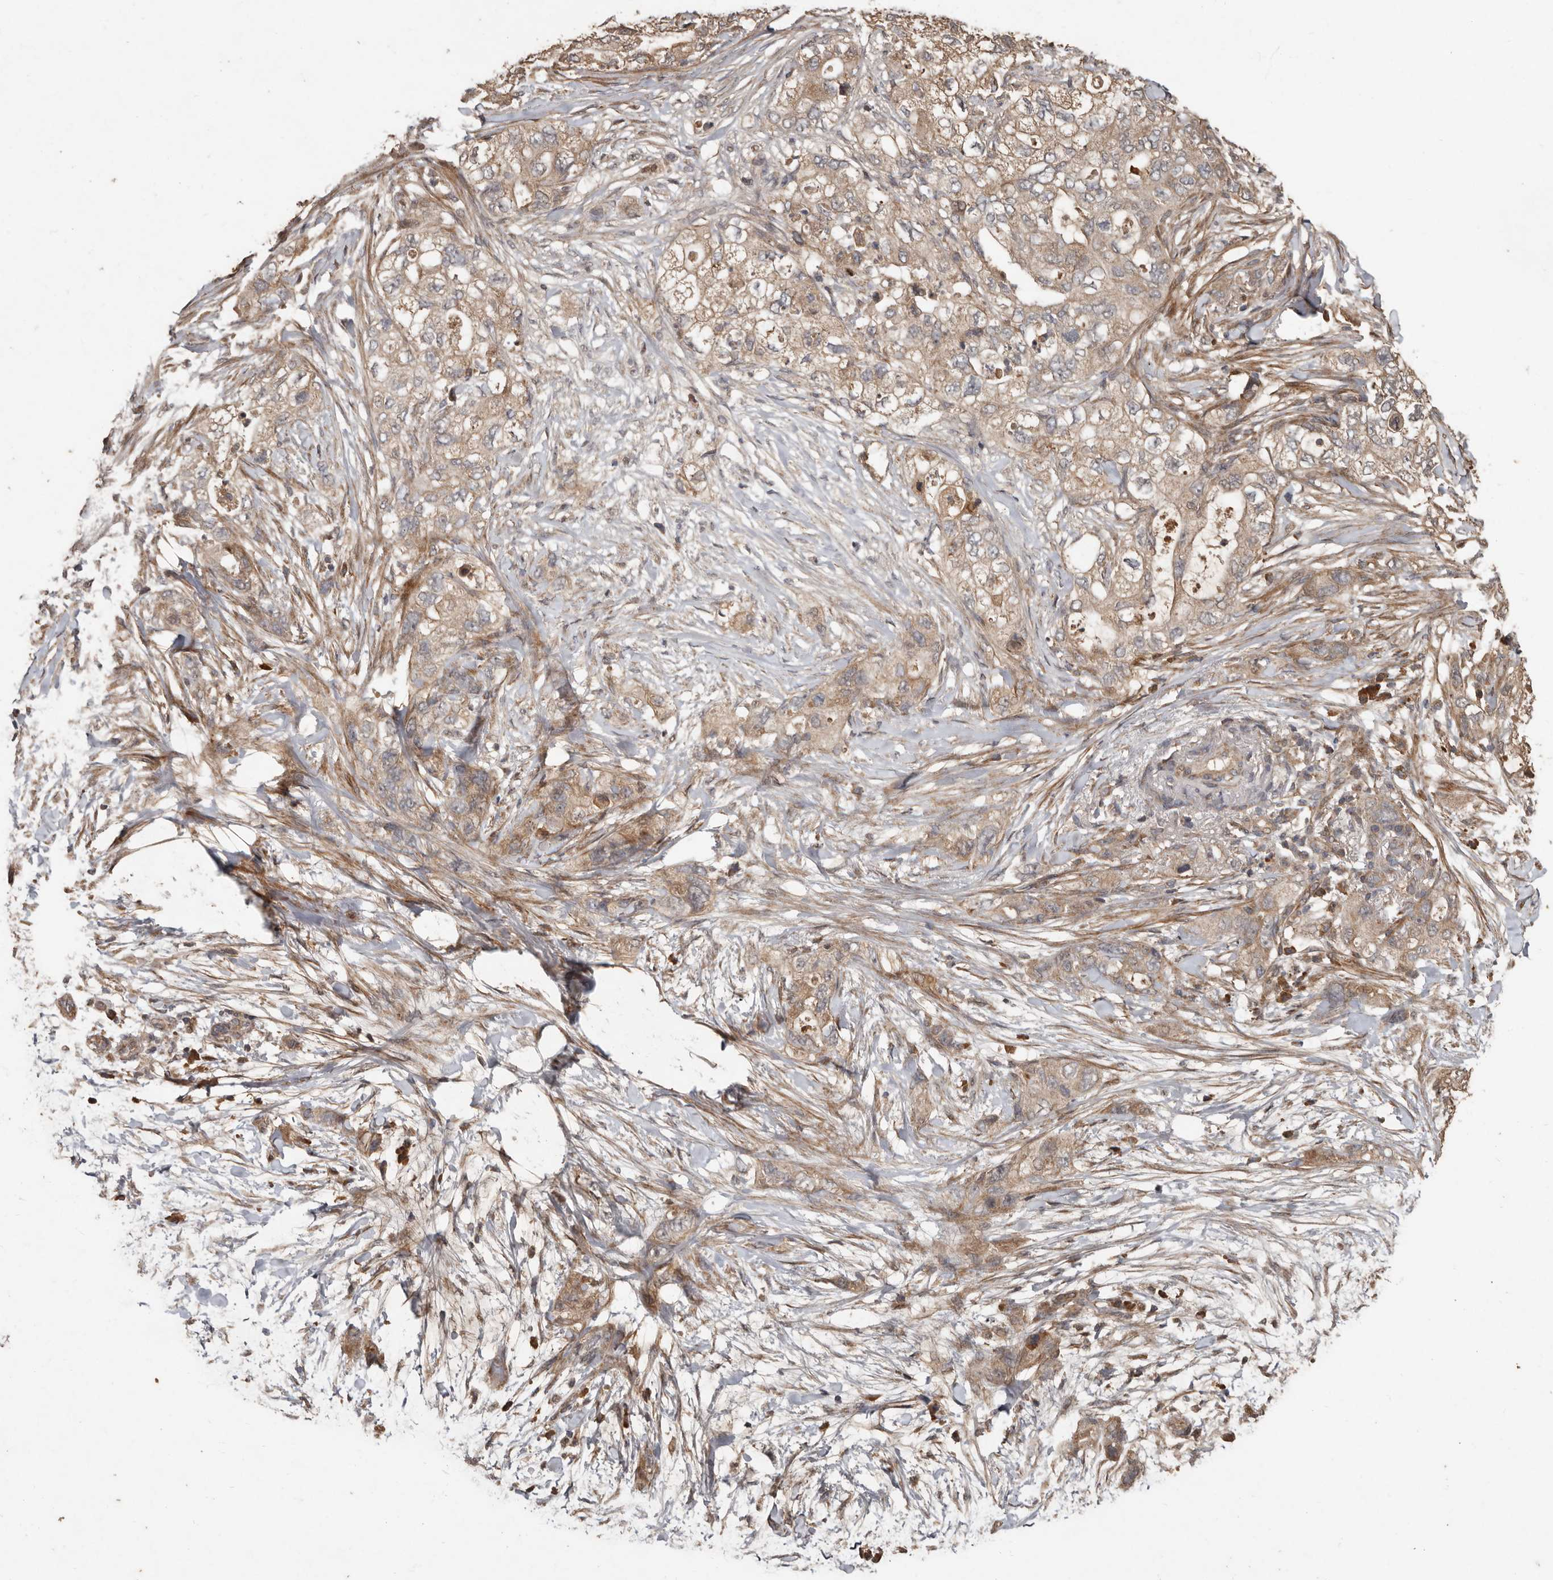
{"staining": {"intensity": "weak", "quantity": ">75%", "location": "cytoplasmic/membranous"}, "tissue": "pancreatic cancer", "cell_type": "Tumor cells", "image_type": "cancer", "snomed": [{"axis": "morphology", "description": "Adenocarcinoma, NOS"}, {"axis": "topography", "description": "Pancreas"}], "caption": "An image of human pancreatic cancer (adenocarcinoma) stained for a protein reveals weak cytoplasmic/membranous brown staining in tumor cells. (DAB (3,3'-diaminobenzidine) = brown stain, brightfield microscopy at high magnification).", "gene": "KIF26B", "patient": {"sex": "female", "age": 73}}